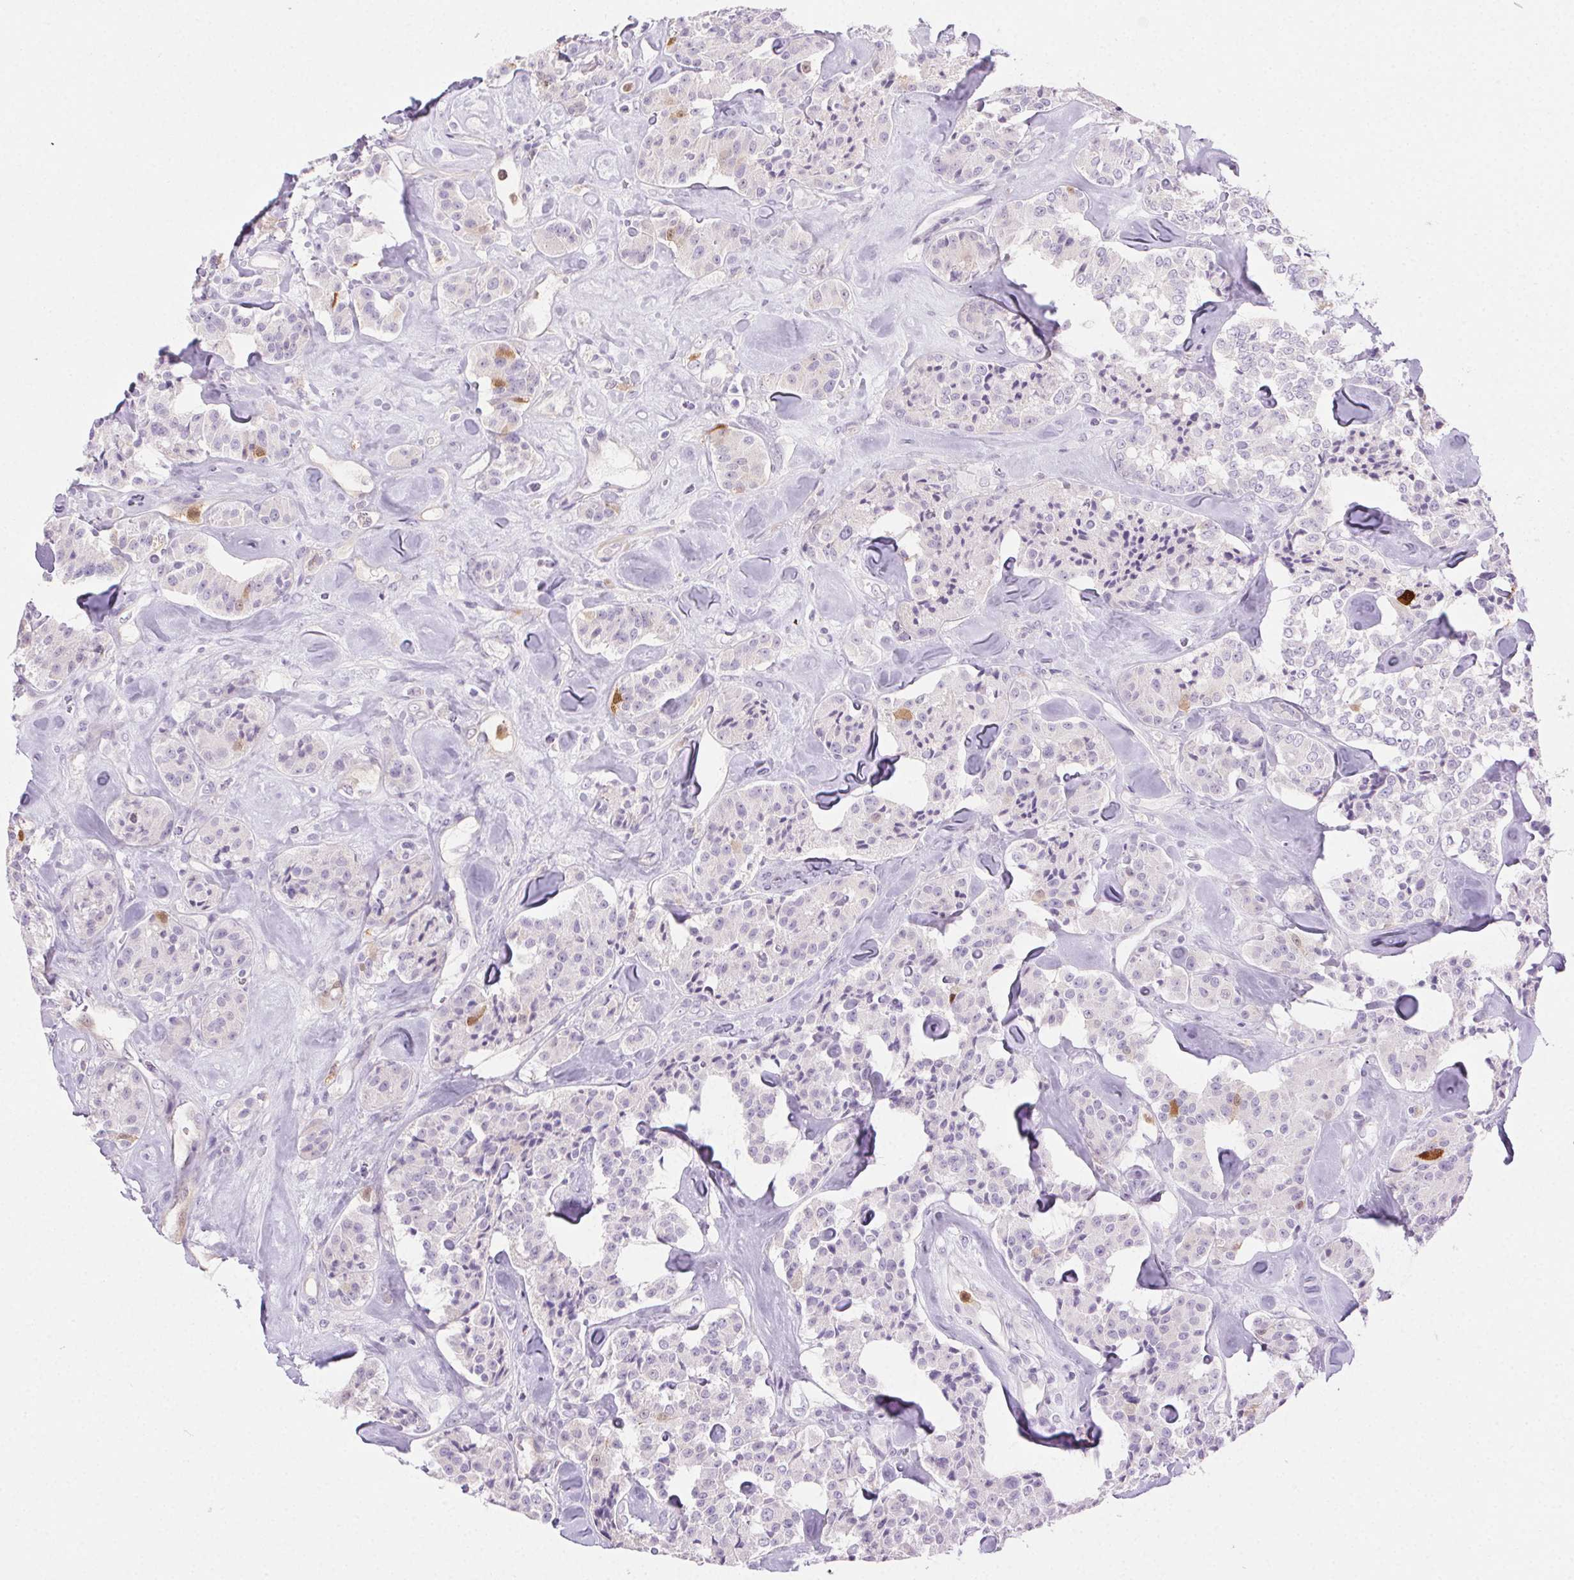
{"staining": {"intensity": "negative", "quantity": "none", "location": "none"}, "tissue": "carcinoid", "cell_type": "Tumor cells", "image_type": "cancer", "snomed": [{"axis": "morphology", "description": "Carcinoid, malignant, NOS"}, {"axis": "topography", "description": "Pancreas"}], "caption": "Micrograph shows no protein positivity in tumor cells of carcinoid tissue.", "gene": "TMEM45A", "patient": {"sex": "male", "age": 41}}